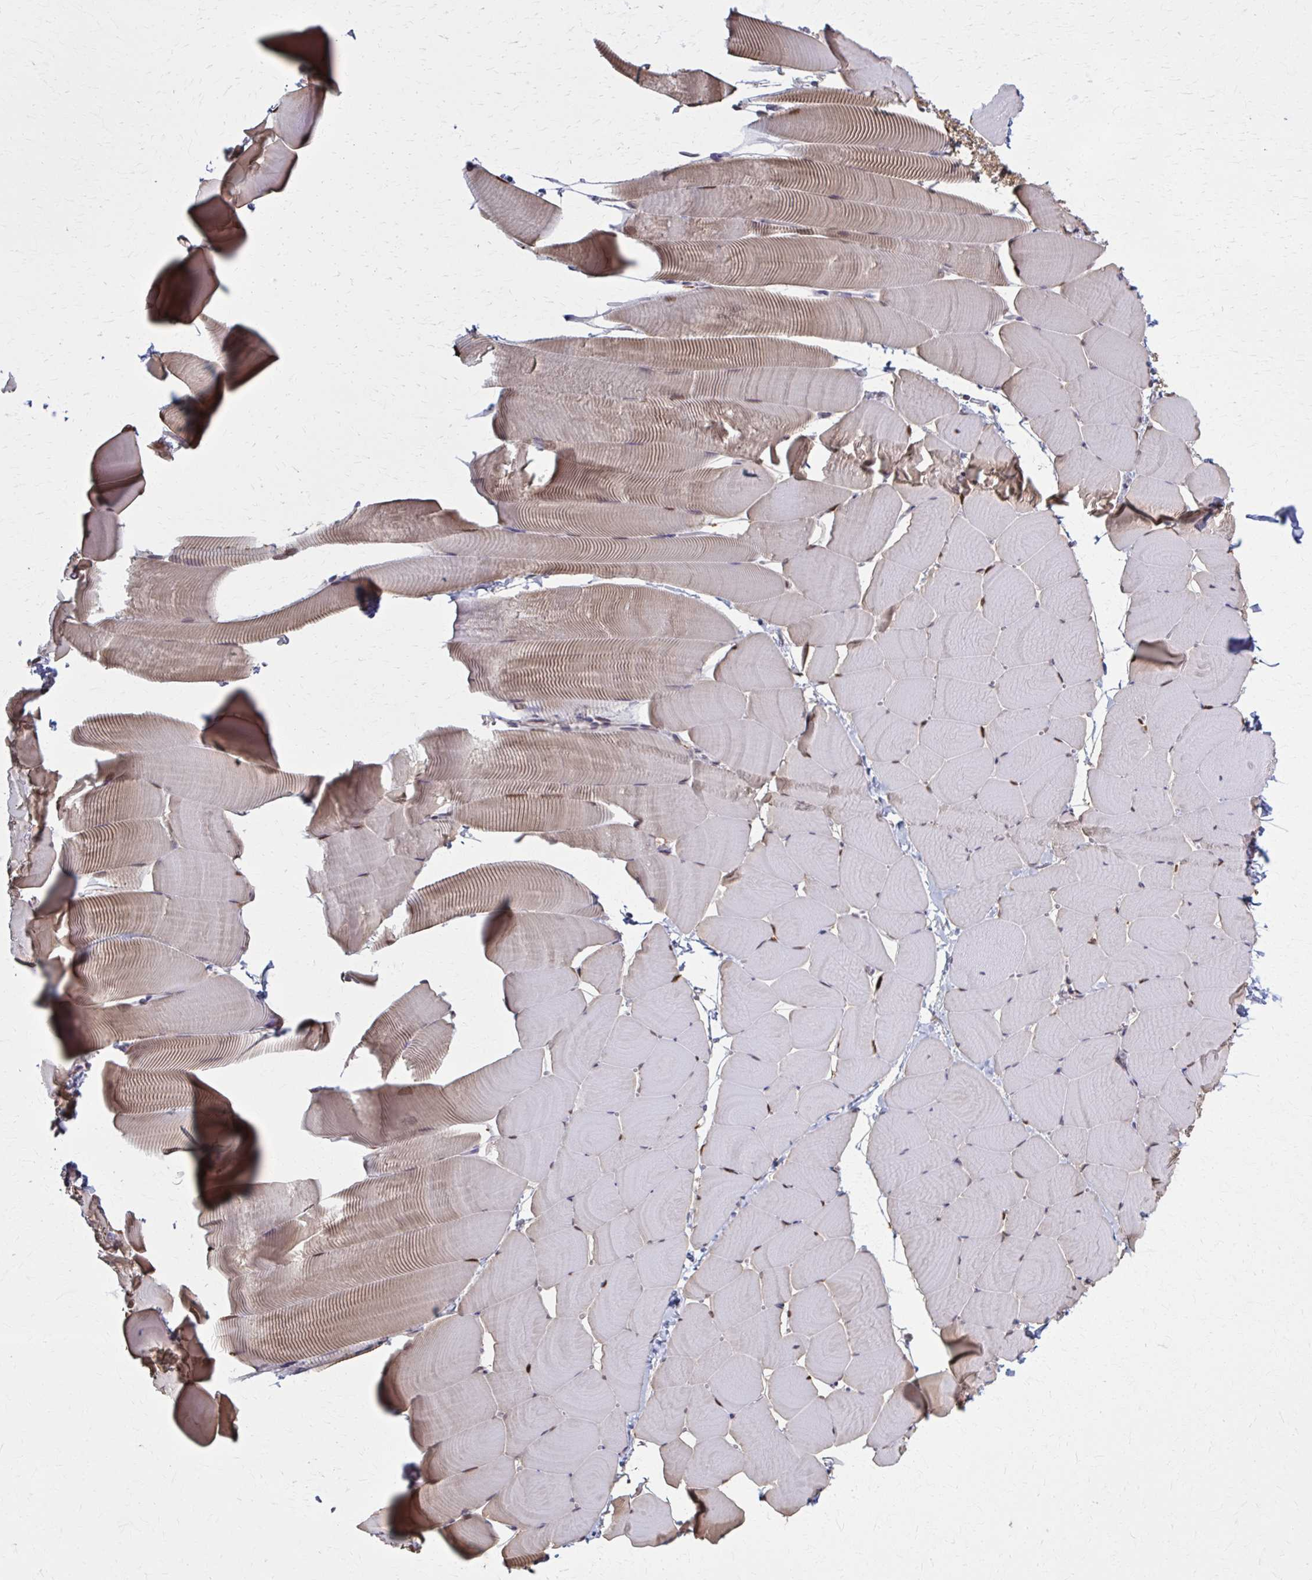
{"staining": {"intensity": "moderate", "quantity": "<25%", "location": "cytoplasmic/membranous"}, "tissue": "skeletal muscle", "cell_type": "Myocytes", "image_type": "normal", "snomed": [{"axis": "morphology", "description": "Normal tissue, NOS"}, {"axis": "topography", "description": "Skeletal muscle"}], "caption": "Brown immunohistochemical staining in normal human skeletal muscle reveals moderate cytoplasmic/membranous positivity in about <25% of myocytes.", "gene": "MDH1", "patient": {"sex": "male", "age": 25}}